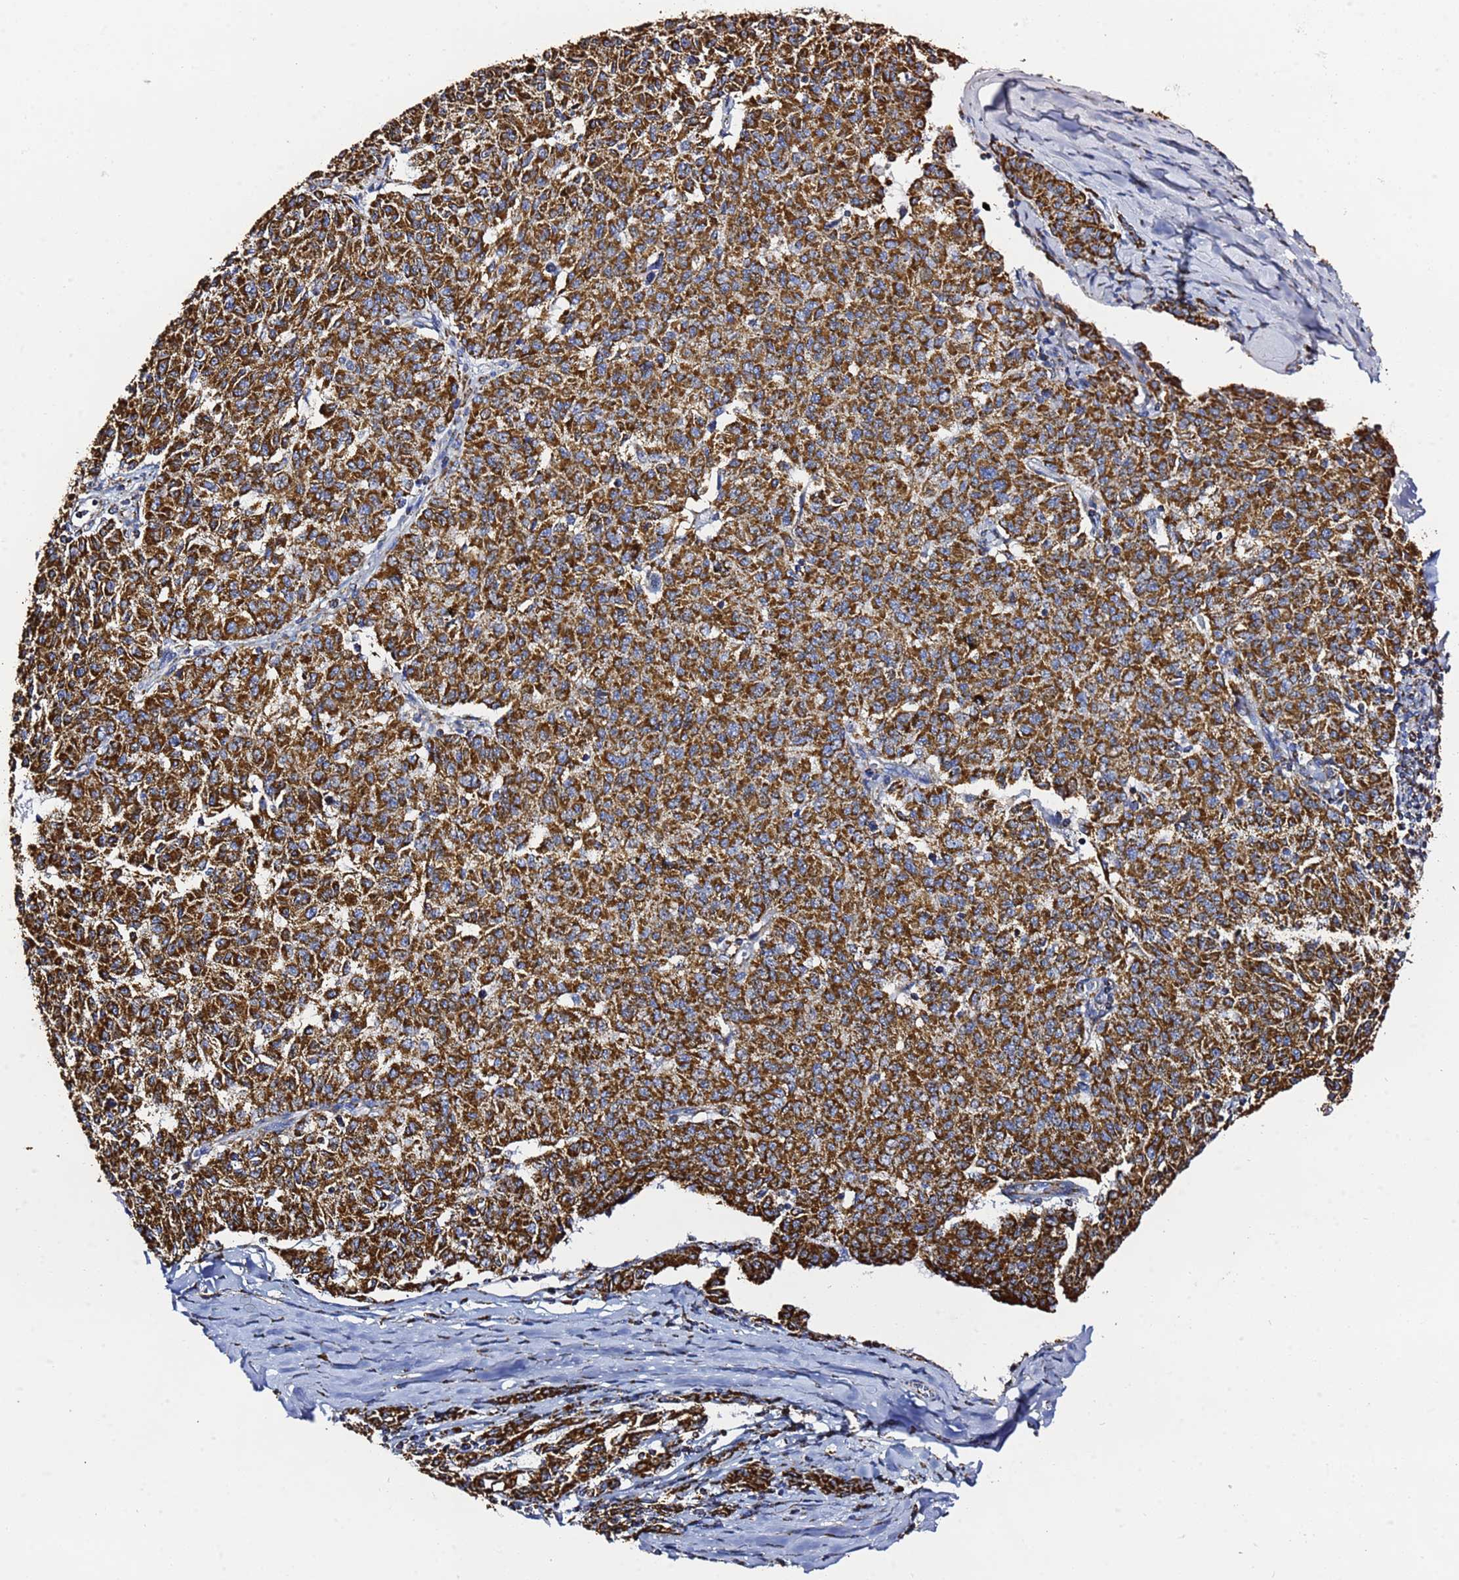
{"staining": {"intensity": "strong", "quantity": ">75%", "location": "cytoplasmic/membranous"}, "tissue": "melanoma", "cell_type": "Tumor cells", "image_type": "cancer", "snomed": [{"axis": "morphology", "description": "Malignant melanoma, NOS"}, {"axis": "topography", "description": "Skin"}], "caption": "Tumor cells show high levels of strong cytoplasmic/membranous positivity in approximately >75% of cells in malignant melanoma. (Brightfield microscopy of DAB IHC at high magnification).", "gene": "PHB2", "patient": {"sex": "female", "age": 72}}